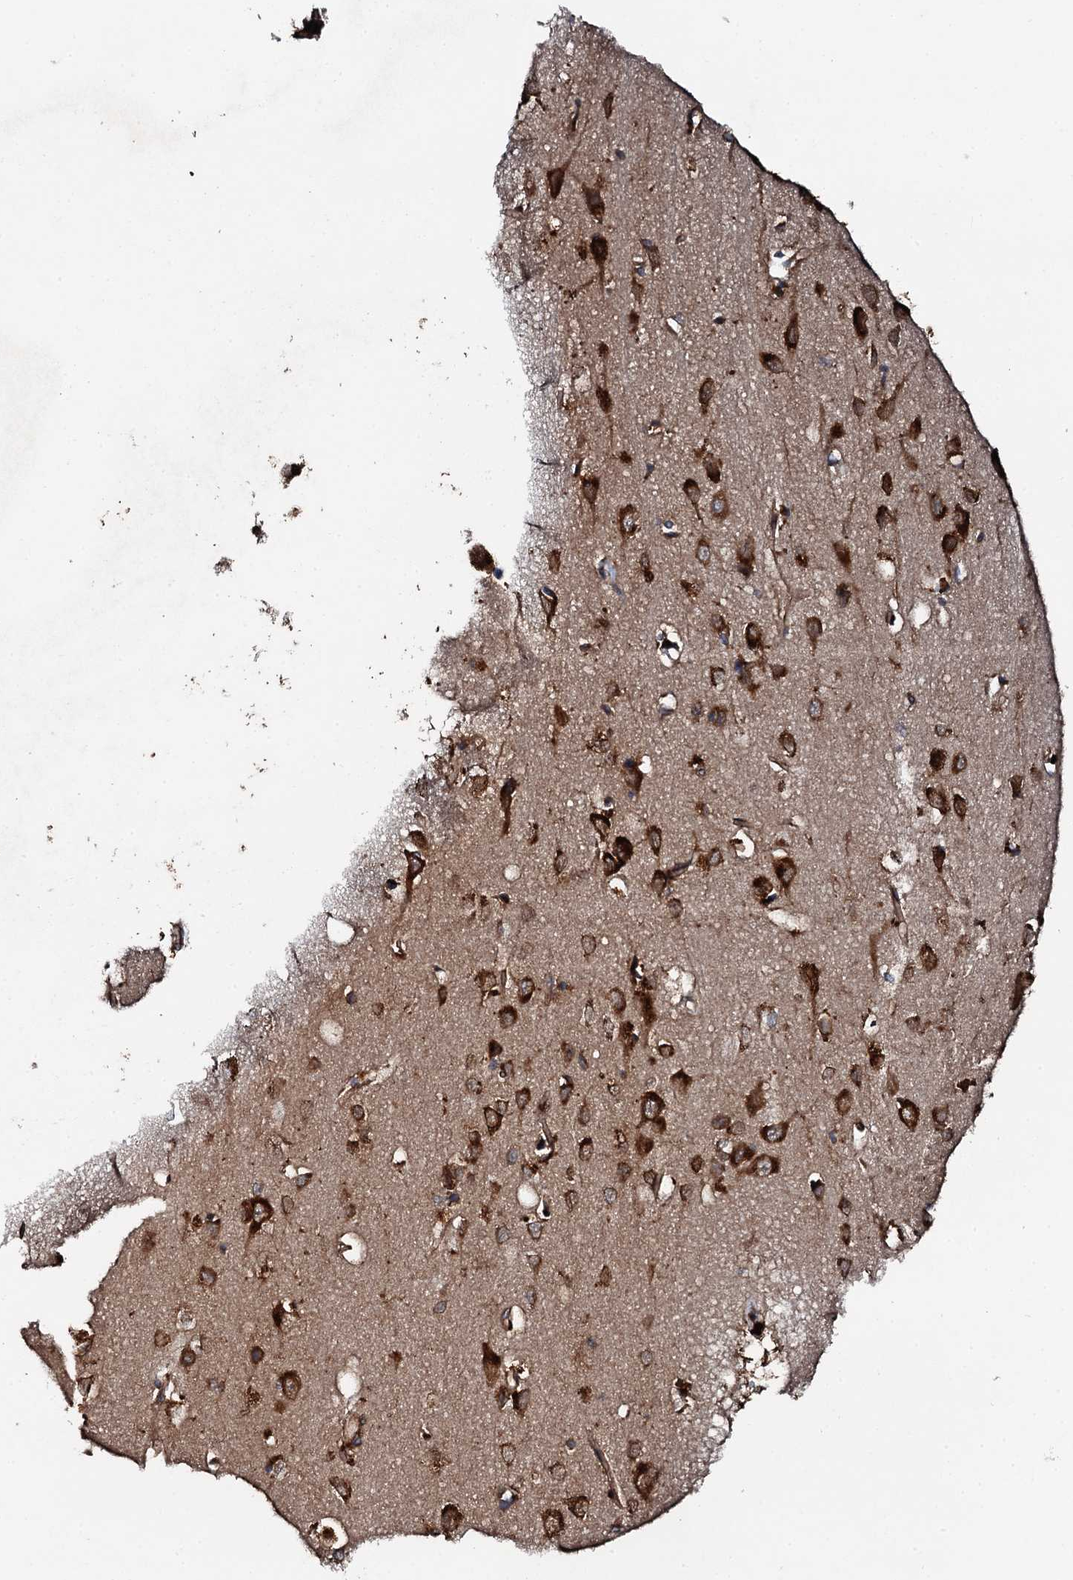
{"staining": {"intensity": "moderate", "quantity": ">75%", "location": "cytoplasmic/membranous"}, "tissue": "cerebral cortex", "cell_type": "Endothelial cells", "image_type": "normal", "snomed": [{"axis": "morphology", "description": "Normal tissue, NOS"}, {"axis": "topography", "description": "Cerebral cortex"}], "caption": "High-power microscopy captured an immunohistochemistry (IHC) histopathology image of benign cerebral cortex, revealing moderate cytoplasmic/membranous staining in approximately >75% of endothelial cells. (IHC, brightfield microscopy, high magnification).", "gene": "FLYWCH1", "patient": {"sex": "female", "age": 64}}